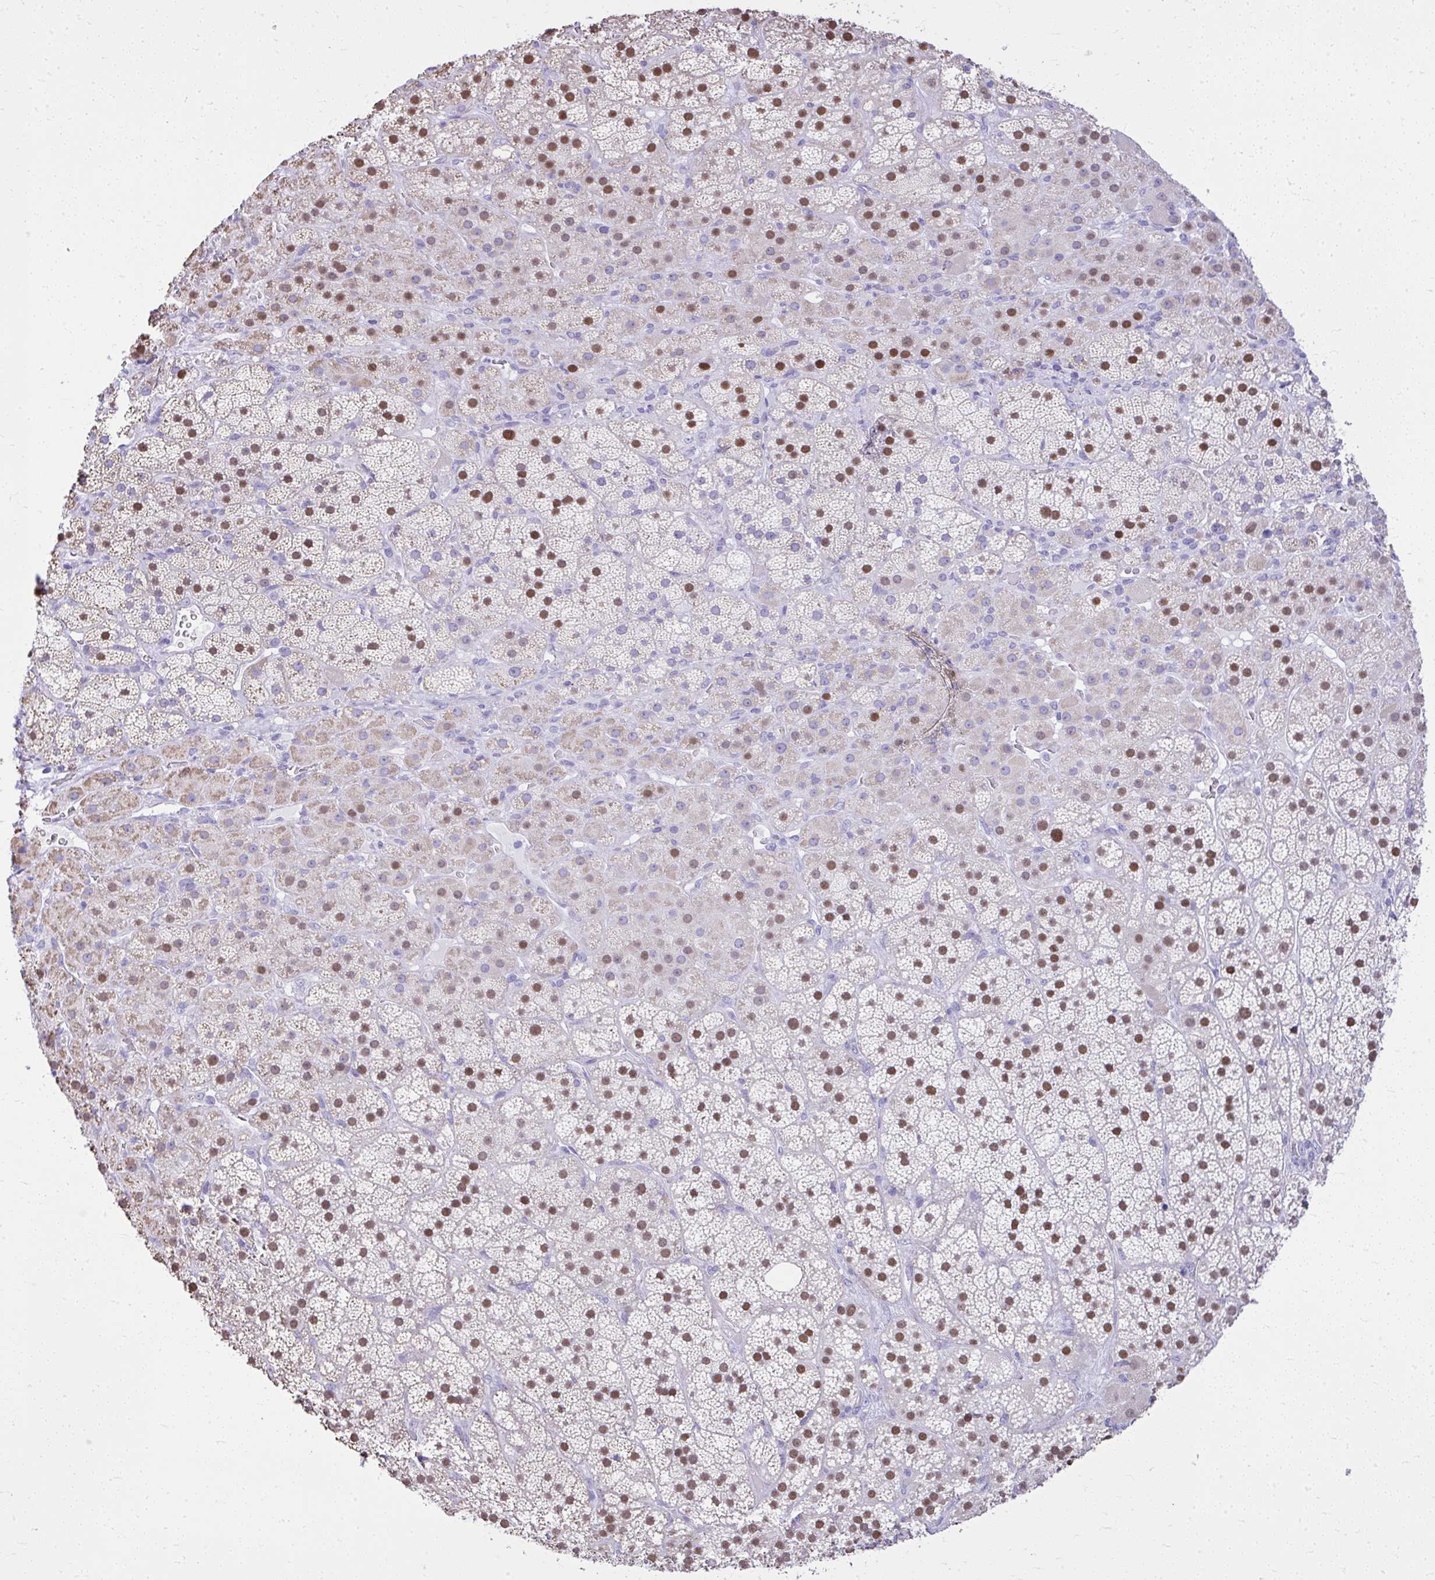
{"staining": {"intensity": "strong", "quantity": "25%-75%", "location": "nuclear"}, "tissue": "adrenal gland", "cell_type": "Glandular cells", "image_type": "normal", "snomed": [{"axis": "morphology", "description": "Normal tissue, NOS"}, {"axis": "topography", "description": "Adrenal gland"}], "caption": "A brown stain shows strong nuclear expression of a protein in glandular cells of unremarkable adrenal gland.", "gene": "RALYL", "patient": {"sex": "male", "age": 57}}